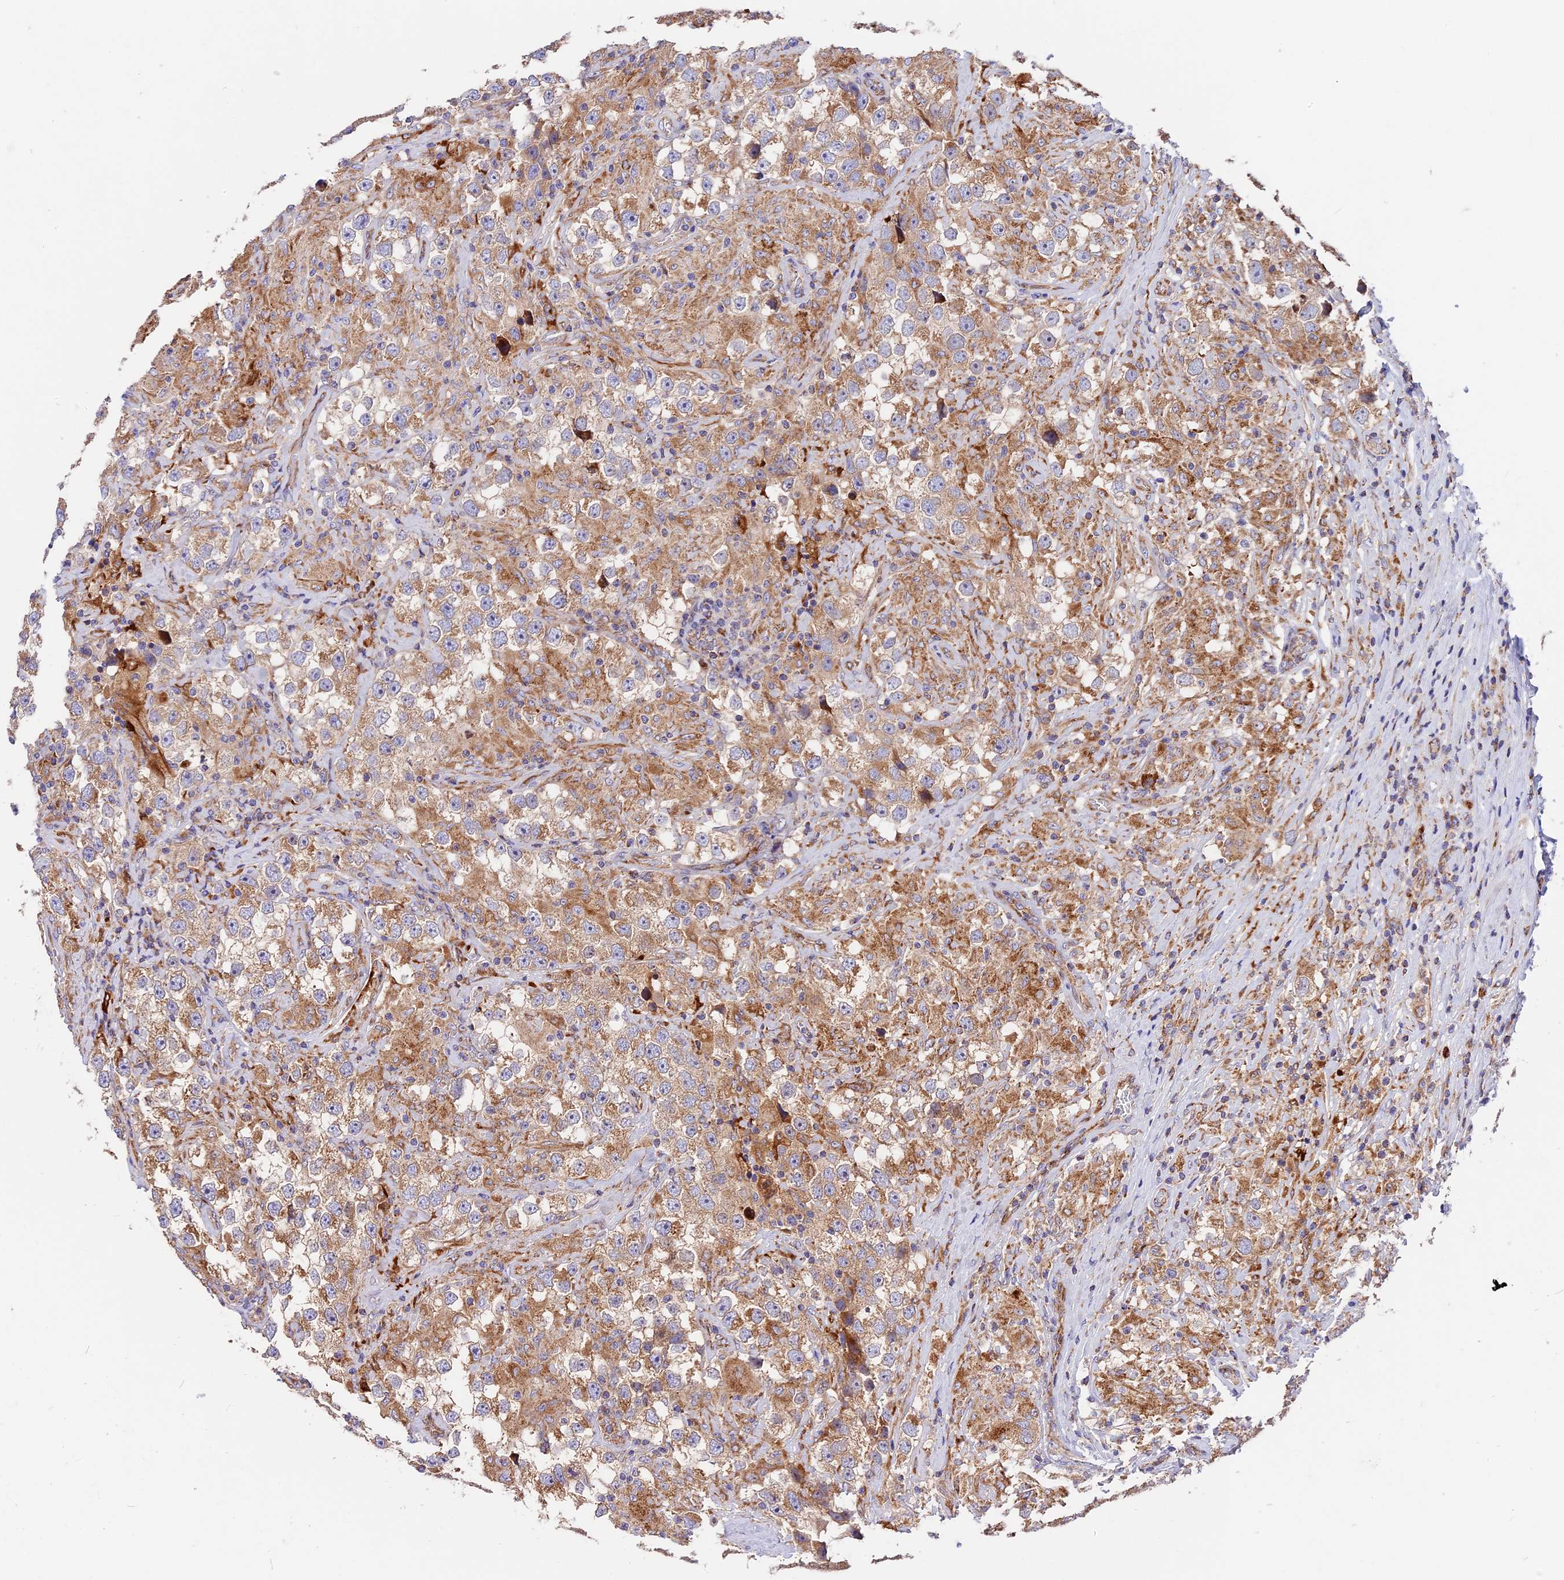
{"staining": {"intensity": "weak", "quantity": "25%-75%", "location": "cytoplasmic/membranous"}, "tissue": "testis cancer", "cell_type": "Tumor cells", "image_type": "cancer", "snomed": [{"axis": "morphology", "description": "Seminoma, NOS"}, {"axis": "topography", "description": "Testis"}], "caption": "DAB immunohistochemical staining of testis seminoma displays weak cytoplasmic/membranous protein expression in approximately 25%-75% of tumor cells. (brown staining indicates protein expression, while blue staining denotes nuclei).", "gene": "MRAS", "patient": {"sex": "male", "age": 46}}